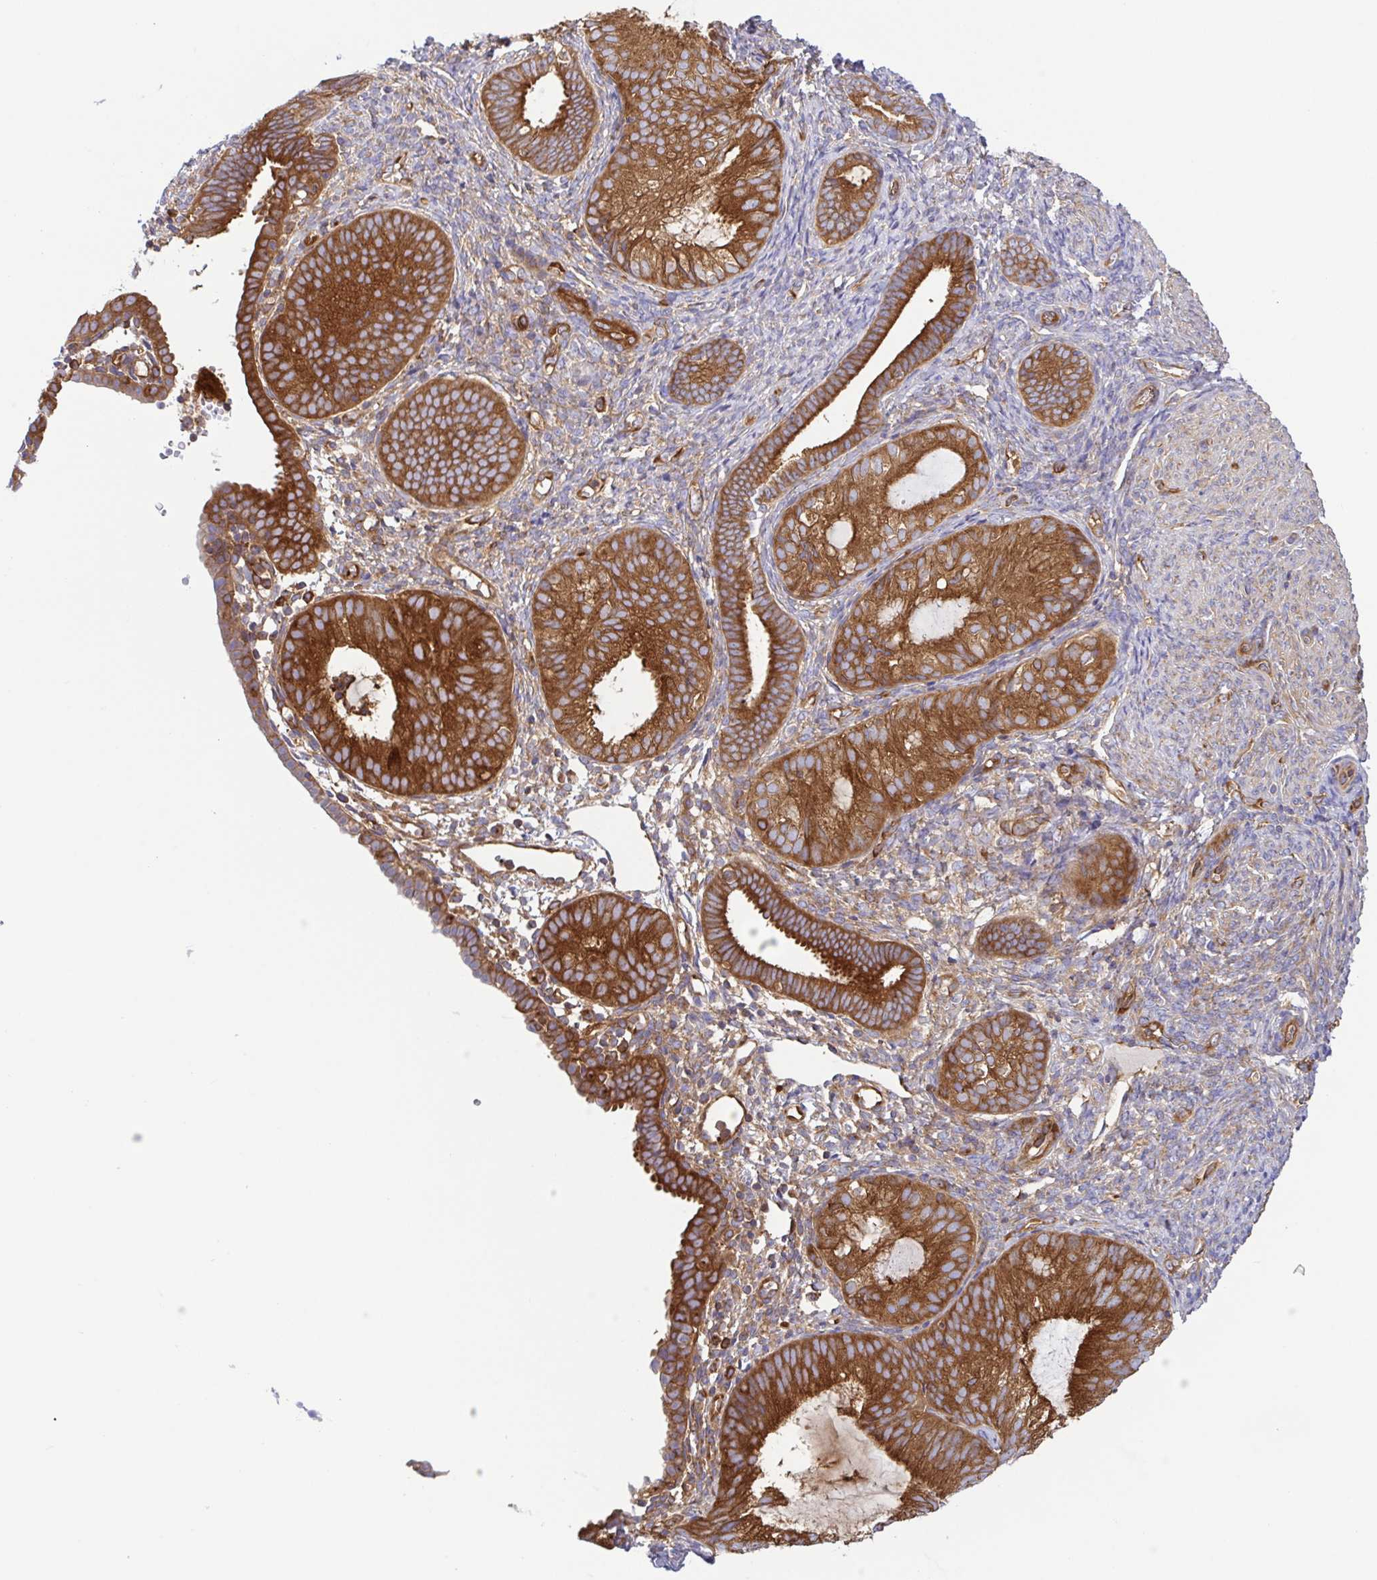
{"staining": {"intensity": "strong", "quantity": ">75%", "location": "cytoplasmic/membranous"}, "tissue": "endometrial cancer", "cell_type": "Tumor cells", "image_type": "cancer", "snomed": [{"axis": "morphology", "description": "Normal tissue, NOS"}, {"axis": "morphology", "description": "Adenocarcinoma, NOS"}, {"axis": "topography", "description": "Smooth muscle"}, {"axis": "topography", "description": "Endometrium"}, {"axis": "topography", "description": "Myometrium, NOS"}], "caption": "A brown stain labels strong cytoplasmic/membranous expression of a protein in endometrial cancer tumor cells. (DAB = brown stain, brightfield microscopy at high magnification).", "gene": "KIF5B", "patient": {"sex": "female", "age": 81}}